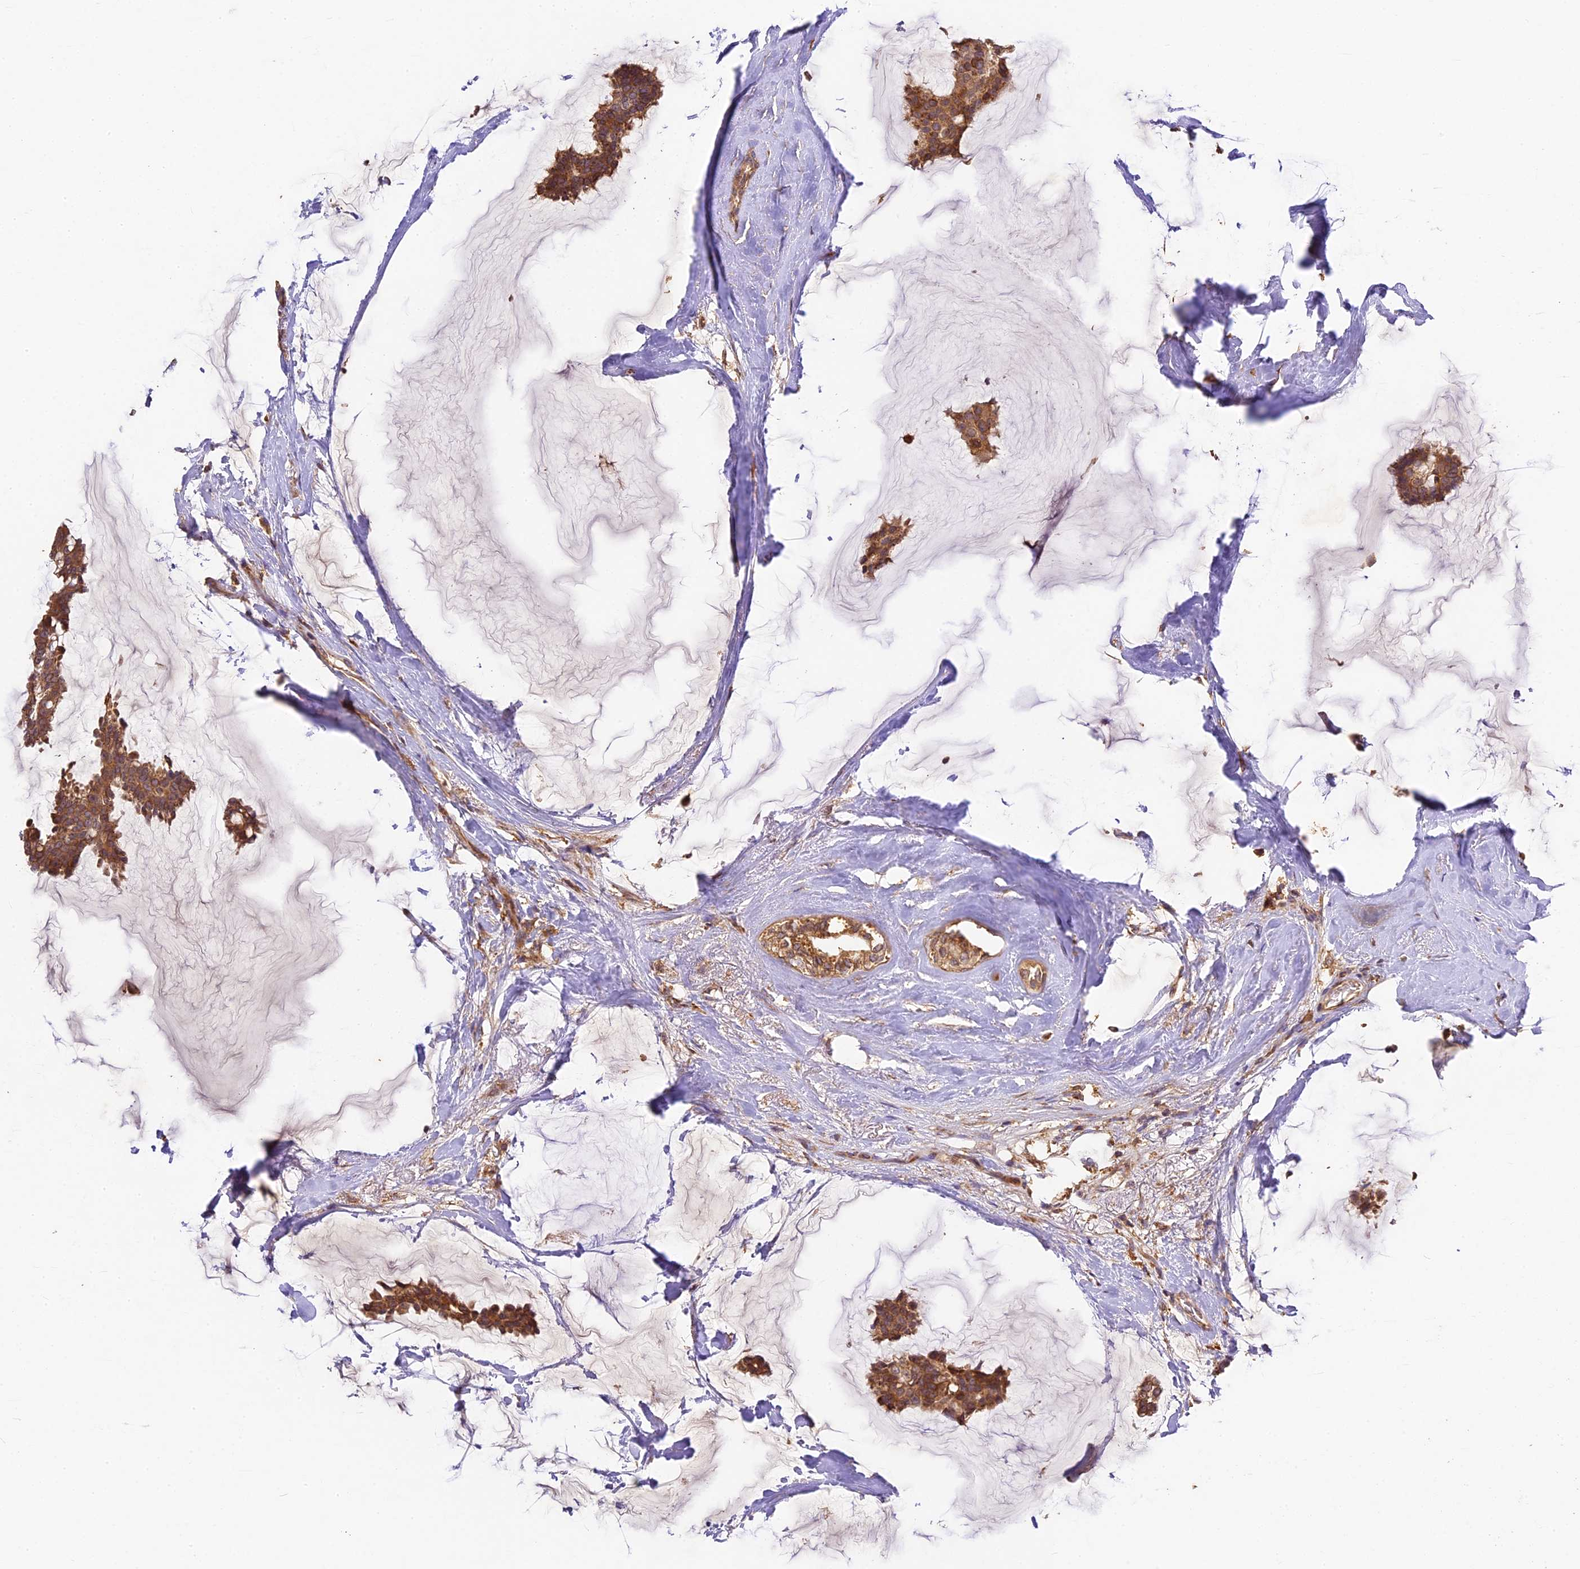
{"staining": {"intensity": "moderate", "quantity": ">75%", "location": "cytoplasmic/membranous"}, "tissue": "breast cancer", "cell_type": "Tumor cells", "image_type": "cancer", "snomed": [{"axis": "morphology", "description": "Duct carcinoma"}, {"axis": "topography", "description": "Breast"}], "caption": "This image shows breast cancer (intraductal carcinoma) stained with immunohistochemistry (IHC) to label a protein in brown. The cytoplasmic/membranous of tumor cells show moderate positivity for the protein. Nuclei are counter-stained blue.", "gene": "BRAP", "patient": {"sex": "female", "age": 93}}